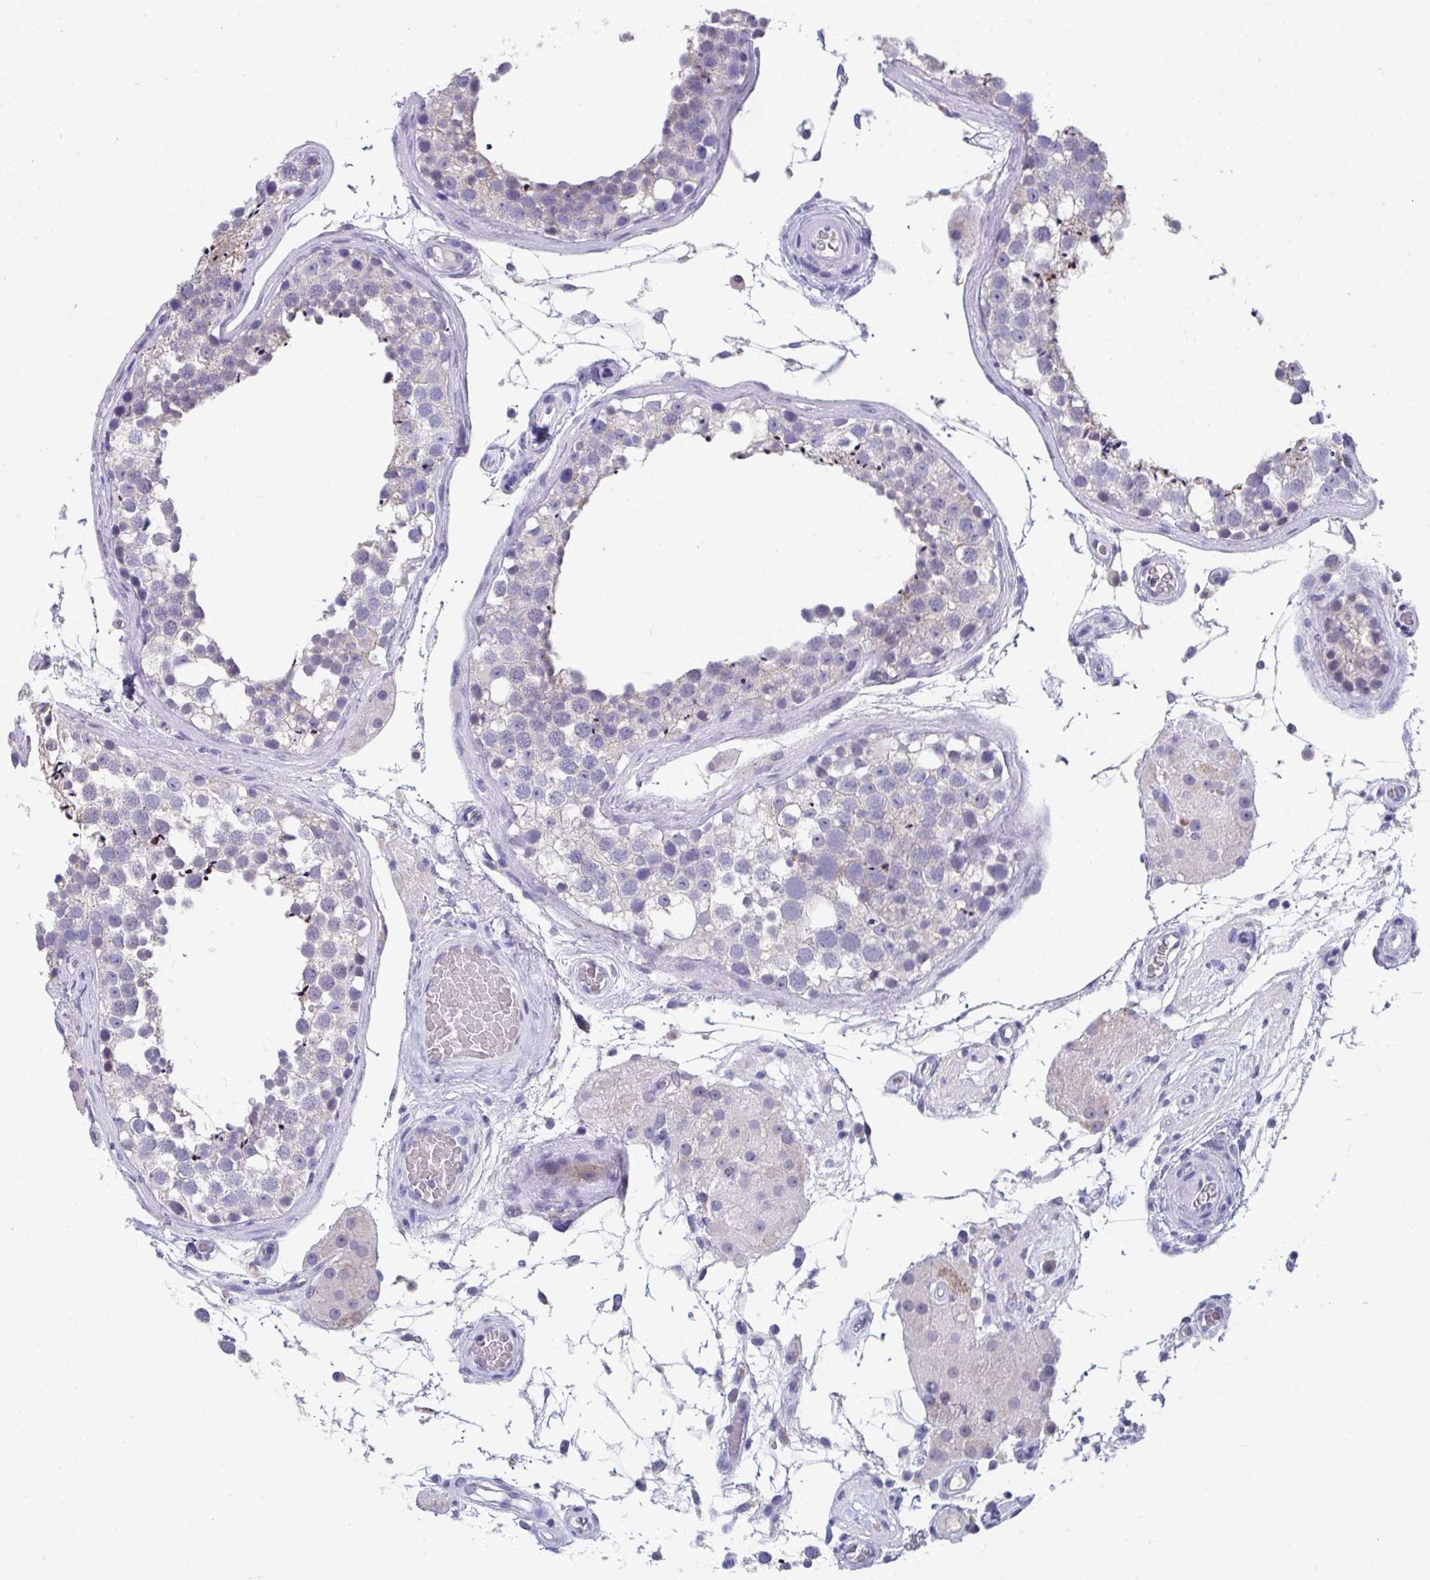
{"staining": {"intensity": "weak", "quantity": "<25%", "location": "cytoplasmic/membranous"}, "tissue": "testis", "cell_type": "Cells in seminiferous ducts", "image_type": "normal", "snomed": [{"axis": "morphology", "description": "Normal tissue, NOS"}, {"axis": "morphology", "description": "Seminoma, NOS"}, {"axis": "topography", "description": "Testis"}], "caption": "An IHC image of unremarkable testis is shown. There is no staining in cells in seminiferous ducts of testis.", "gene": "TMPRSS2", "patient": {"sex": "male", "age": 65}}